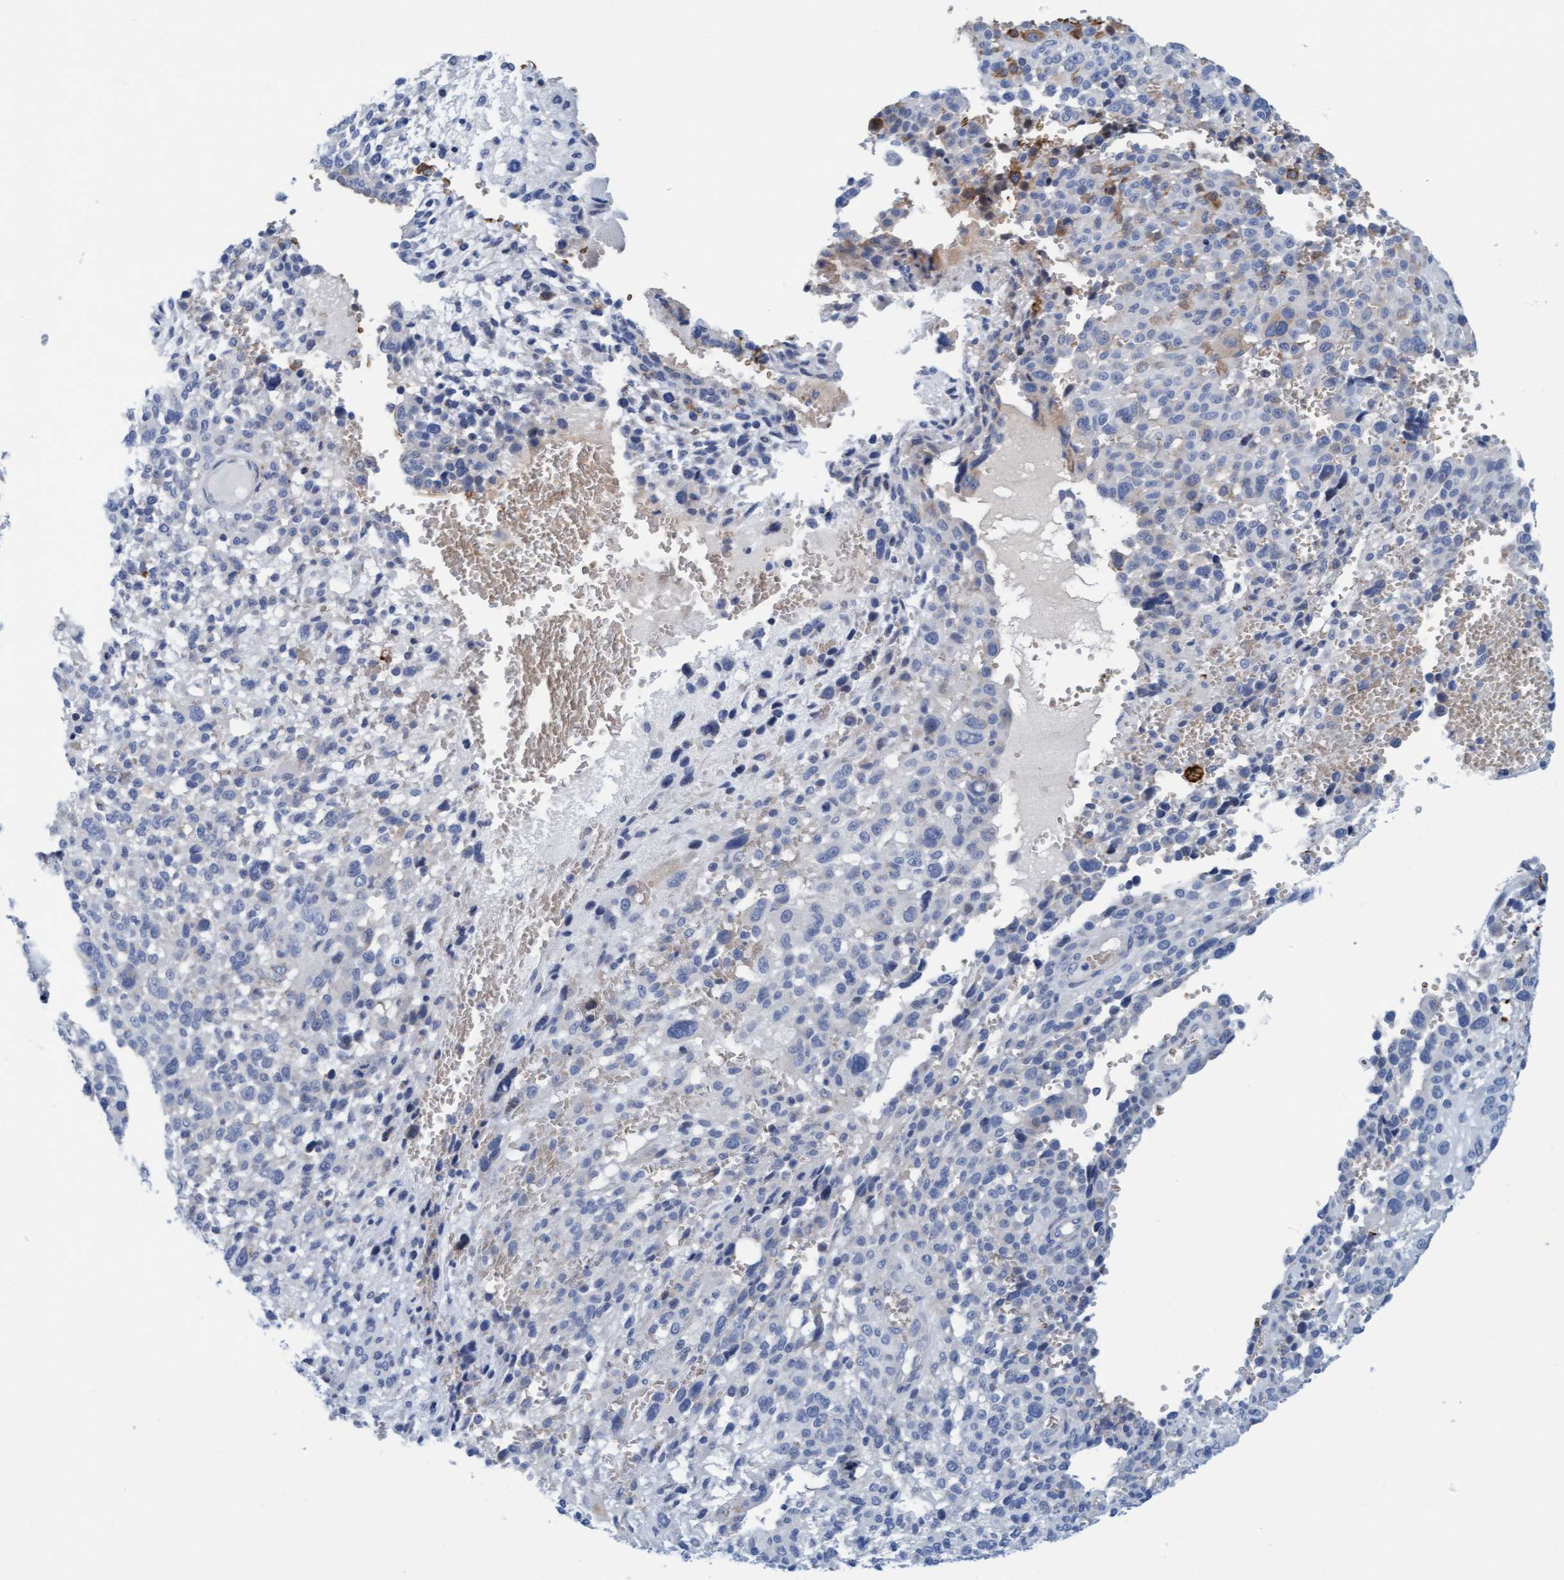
{"staining": {"intensity": "negative", "quantity": "none", "location": "none"}, "tissue": "melanoma", "cell_type": "Tumor cells", "image_type": "cancer", "snomed": [{"axis": "morphology", "description": "Malignant melanoma, NOS"}, {"axis": "topography", "description": "Skin"}], "caption": "The histopathology image reveals no significant expression in tumor cells of malignant melanoma.", "gene": "P2RX5", "patient": {"sex": "female", "age": 55}}